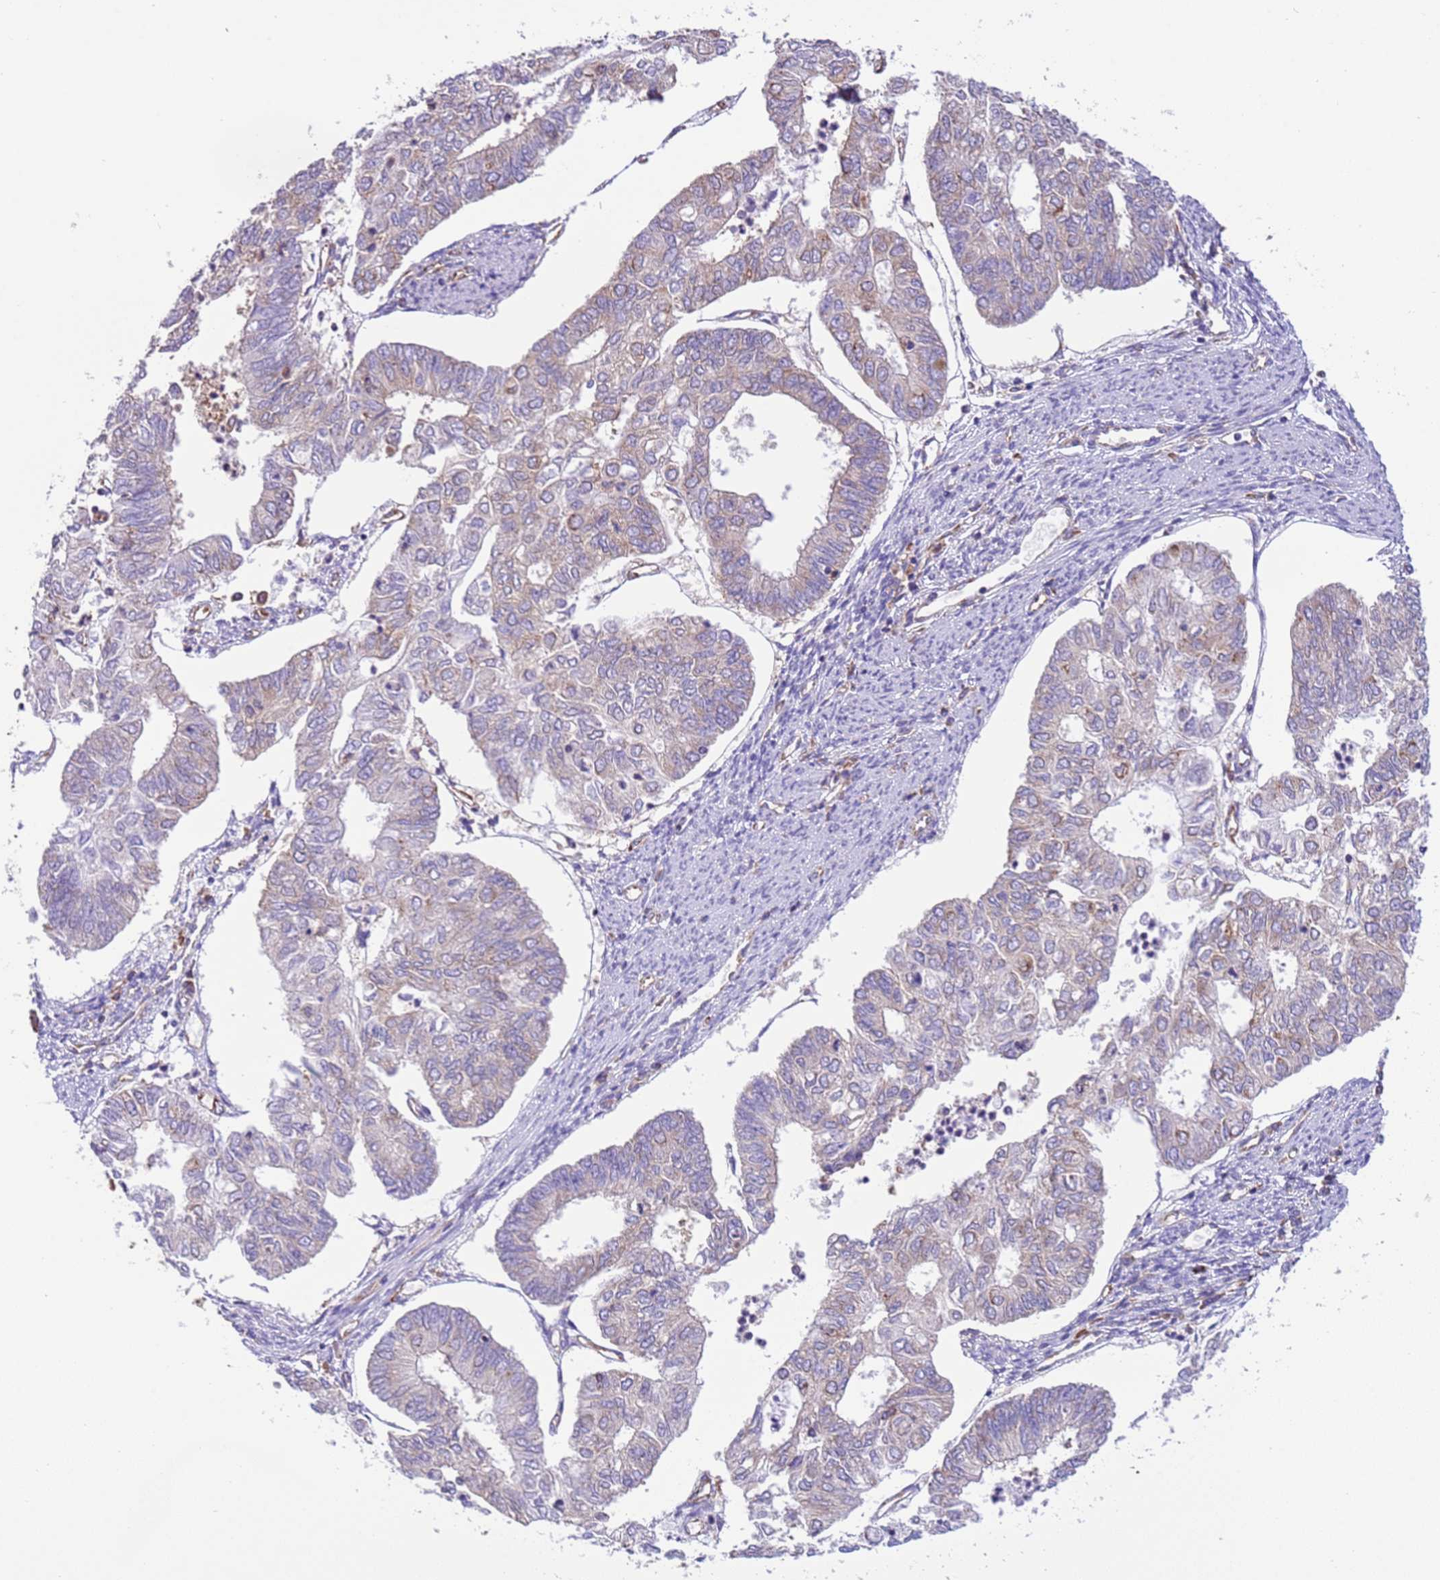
{"staining": {"intensity": "weak", "quantity": "25%-75%", "location": "cytoplasmic/membranous"}, "tissue": "endometrial cancer", "cell_type": "Tumor cells", "image_type": "cancer", "snomed": [{"axis": "morphology", "description": "Adenocarcinoma, NOS"}, {"axis": "topography", "description": "Endometrium"}], "caption": "A photomicrograph of endometrial adenocarcinoma stained for a protein shows weak cytoplasmic/membranous brown staining in tumor cells.", "gene": "VARS1", "patient": {"sex": "female", "age": 68}}